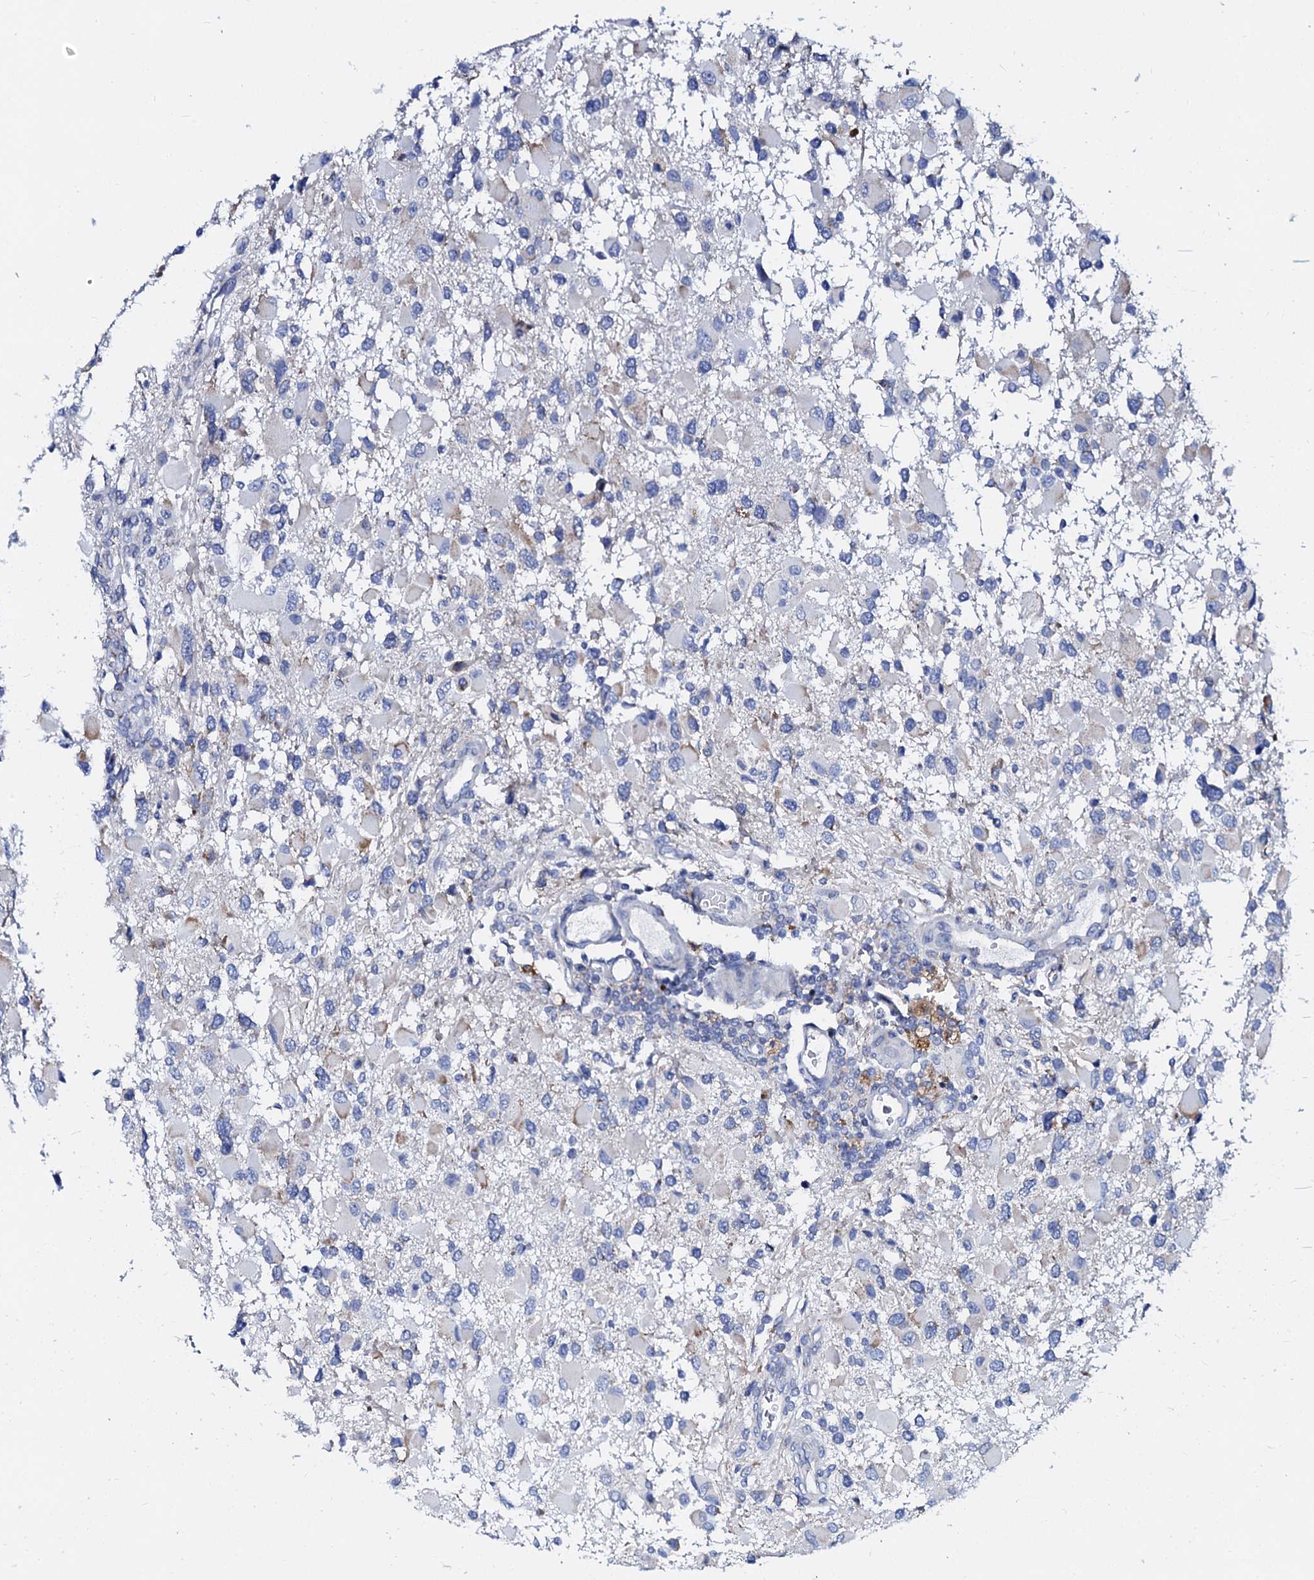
{"staining": {"intensity": "negative", "quantity": "none", "location": "none"}, "tissue": "glioma", "cell_type": "Tumor cells", "image_type": "cancer", "snomed": [{"axis": "morphology", "description": "Glioma, malignant, High grade"}, {"axis": "topography", "description": "Brain"}], "caption": "A micrograph of glioma stained for a protein displays no brown staining in tumor cells.", "gene": "SLC37A4", "patient": {"sex": "male", "age": 53}}